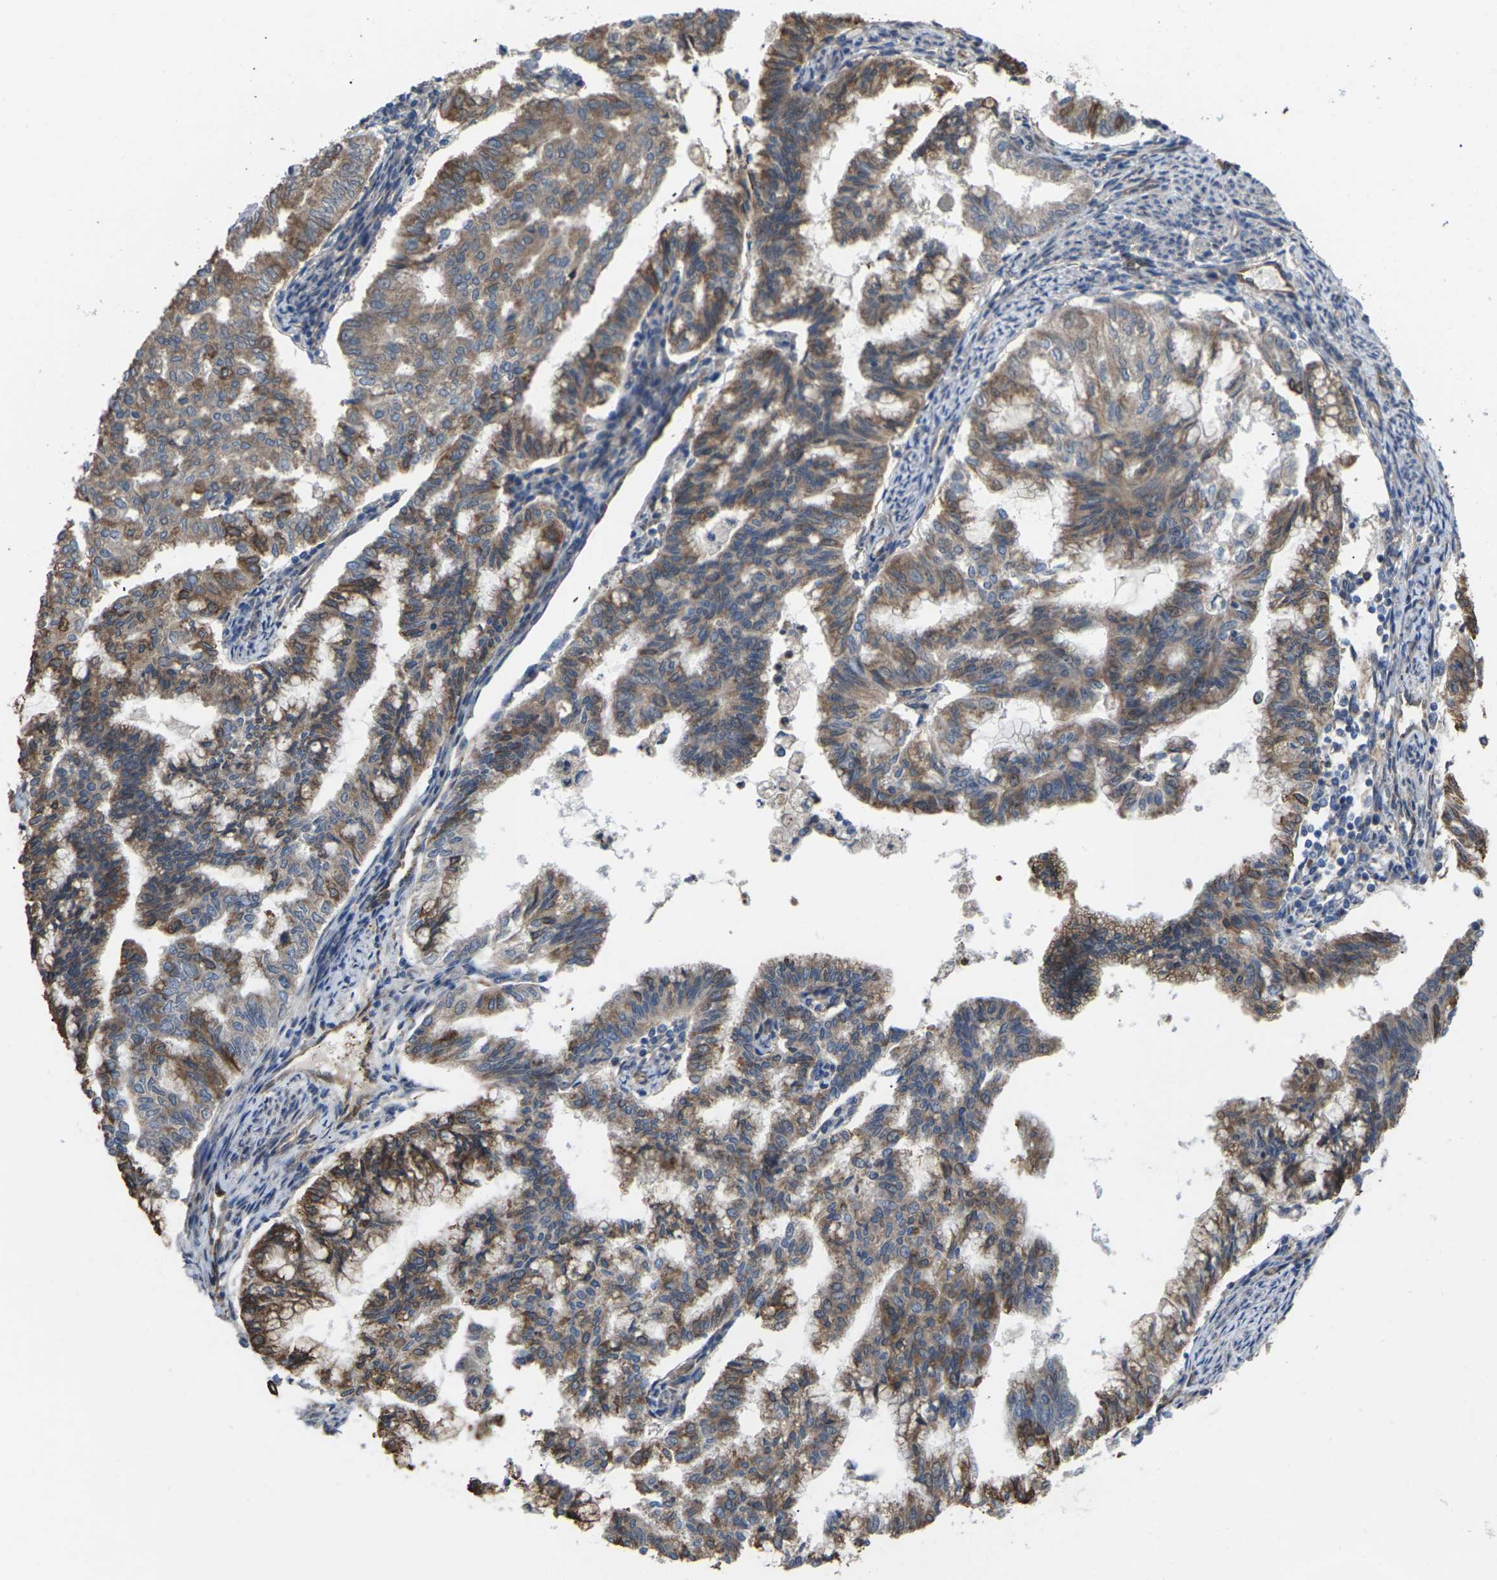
{"staining": {"intensity": "weak", "quantity": "25%-75%", "location": "cytoplasmic/membranous"}, "tissue": "endometrial cancer", "cell_type": "Tumor cells", "image_type": "cancer", "snomed": [{"axis": "morphology", "description": "Adenocarcinoma, NOS"}, {"axis": "topography", "description": "Endometrium"}], "caption": "The photomicrograph displays staining of endometrial cancer (adenocarcinoma), revealing weak cytoplasmic/membranous protein positivity (brown color) within tumor cells. (Brightfield microscopy of DAB IHC at high magnification).", "gene": "TIAM1", "patient": {"sex": "female", "age": 79}}